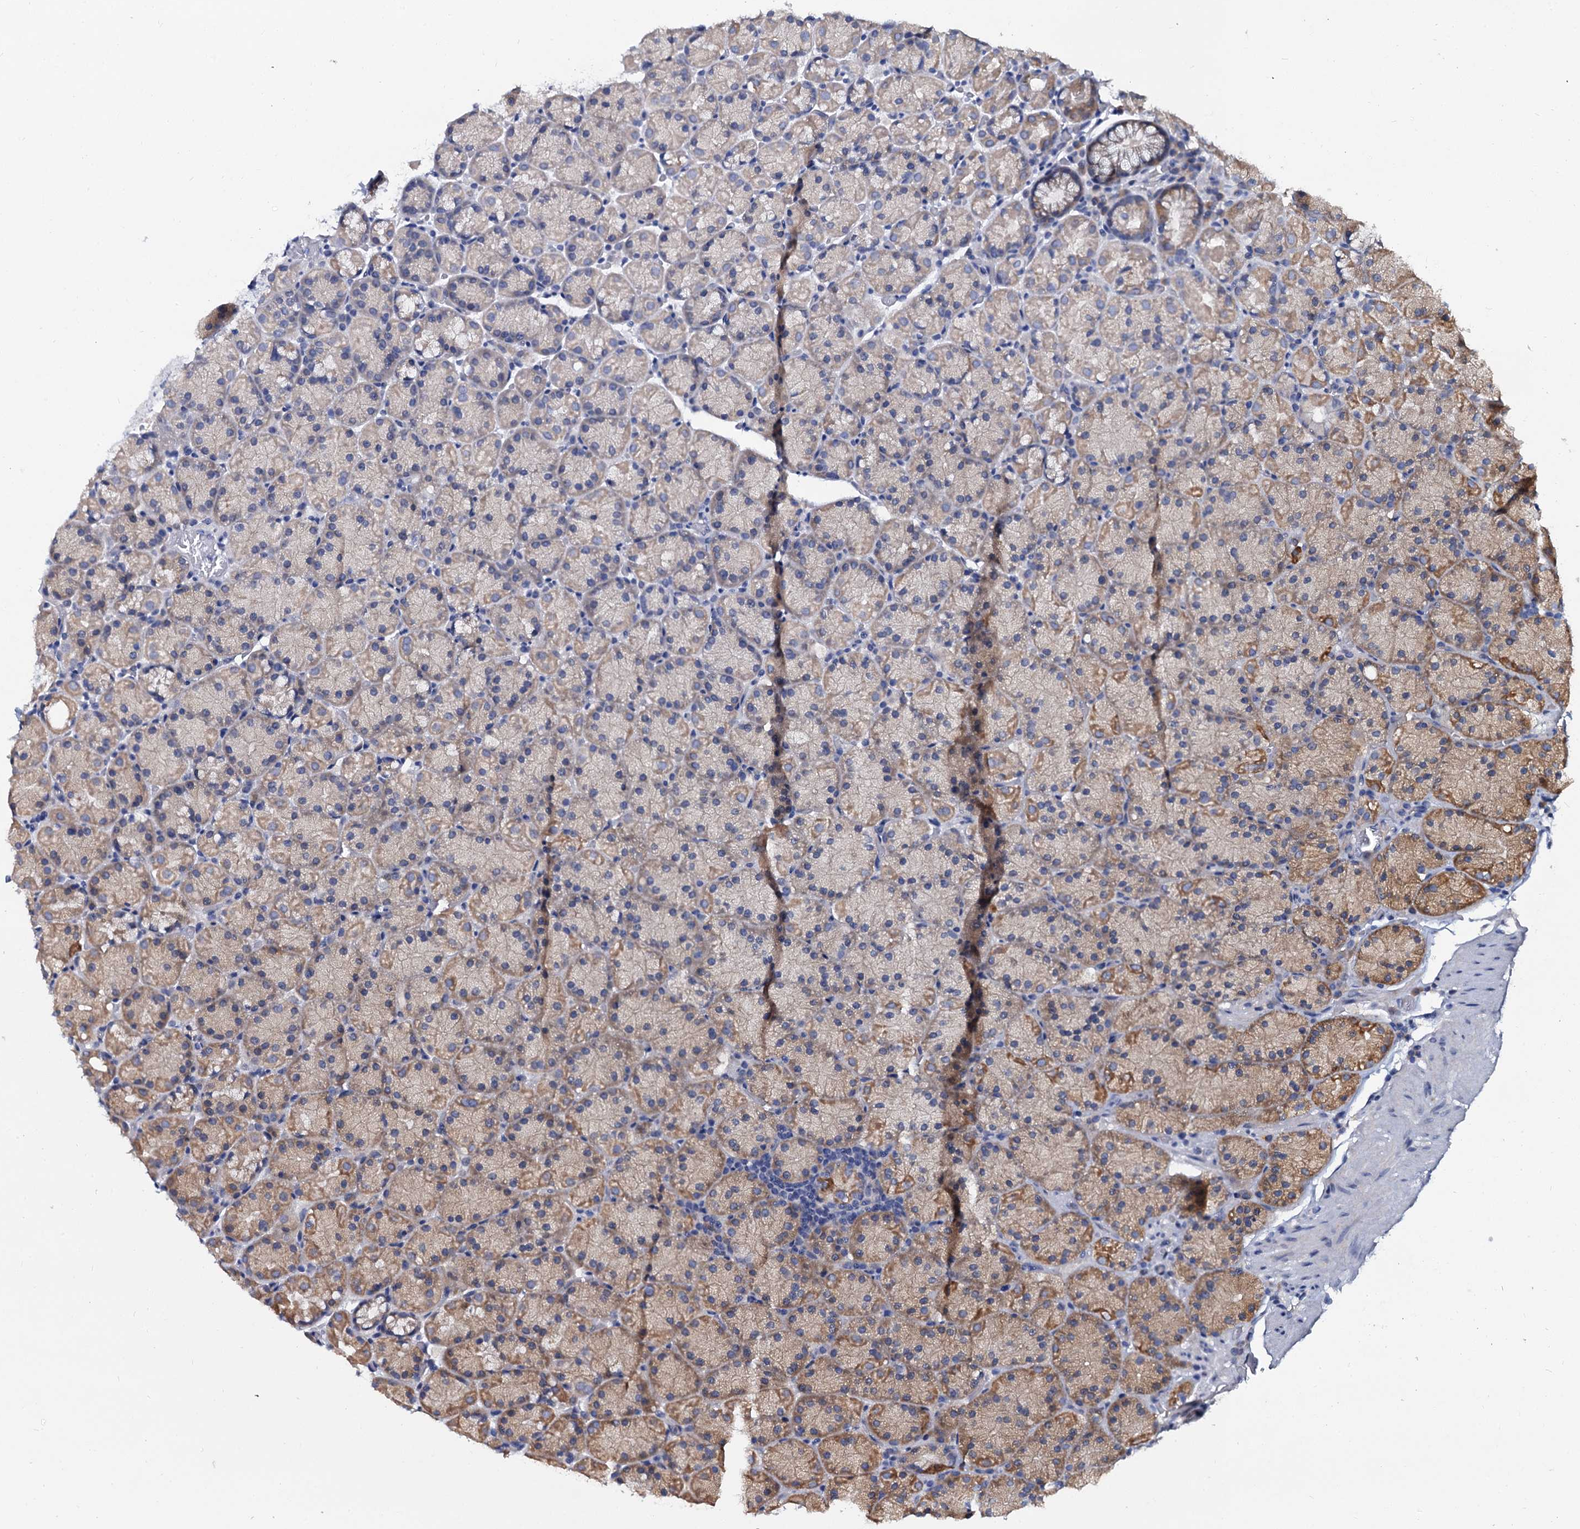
{"staining": {"intensity": "moderate", "quantity": "25%-75%", "location": "cytoplasmic/membranous"}, "tissue": "stomach", "cell_type": "Glandular cells", "image_type": "normal", "snomed": [{"axis": "morphology", "description": "Normal tissue, NOS"}, {"axis": "topography", "description": "Stomach, upper"}, {"axis": "topography", "description": "Stomach, lower"}], "caption": "Protein staining of normal stomach shows moderate cytoplasmic/membranous expression in about 25%-75% of glandular cells.", "gene": "WWC3", "patient": {"sex": "male", "age": 80}}